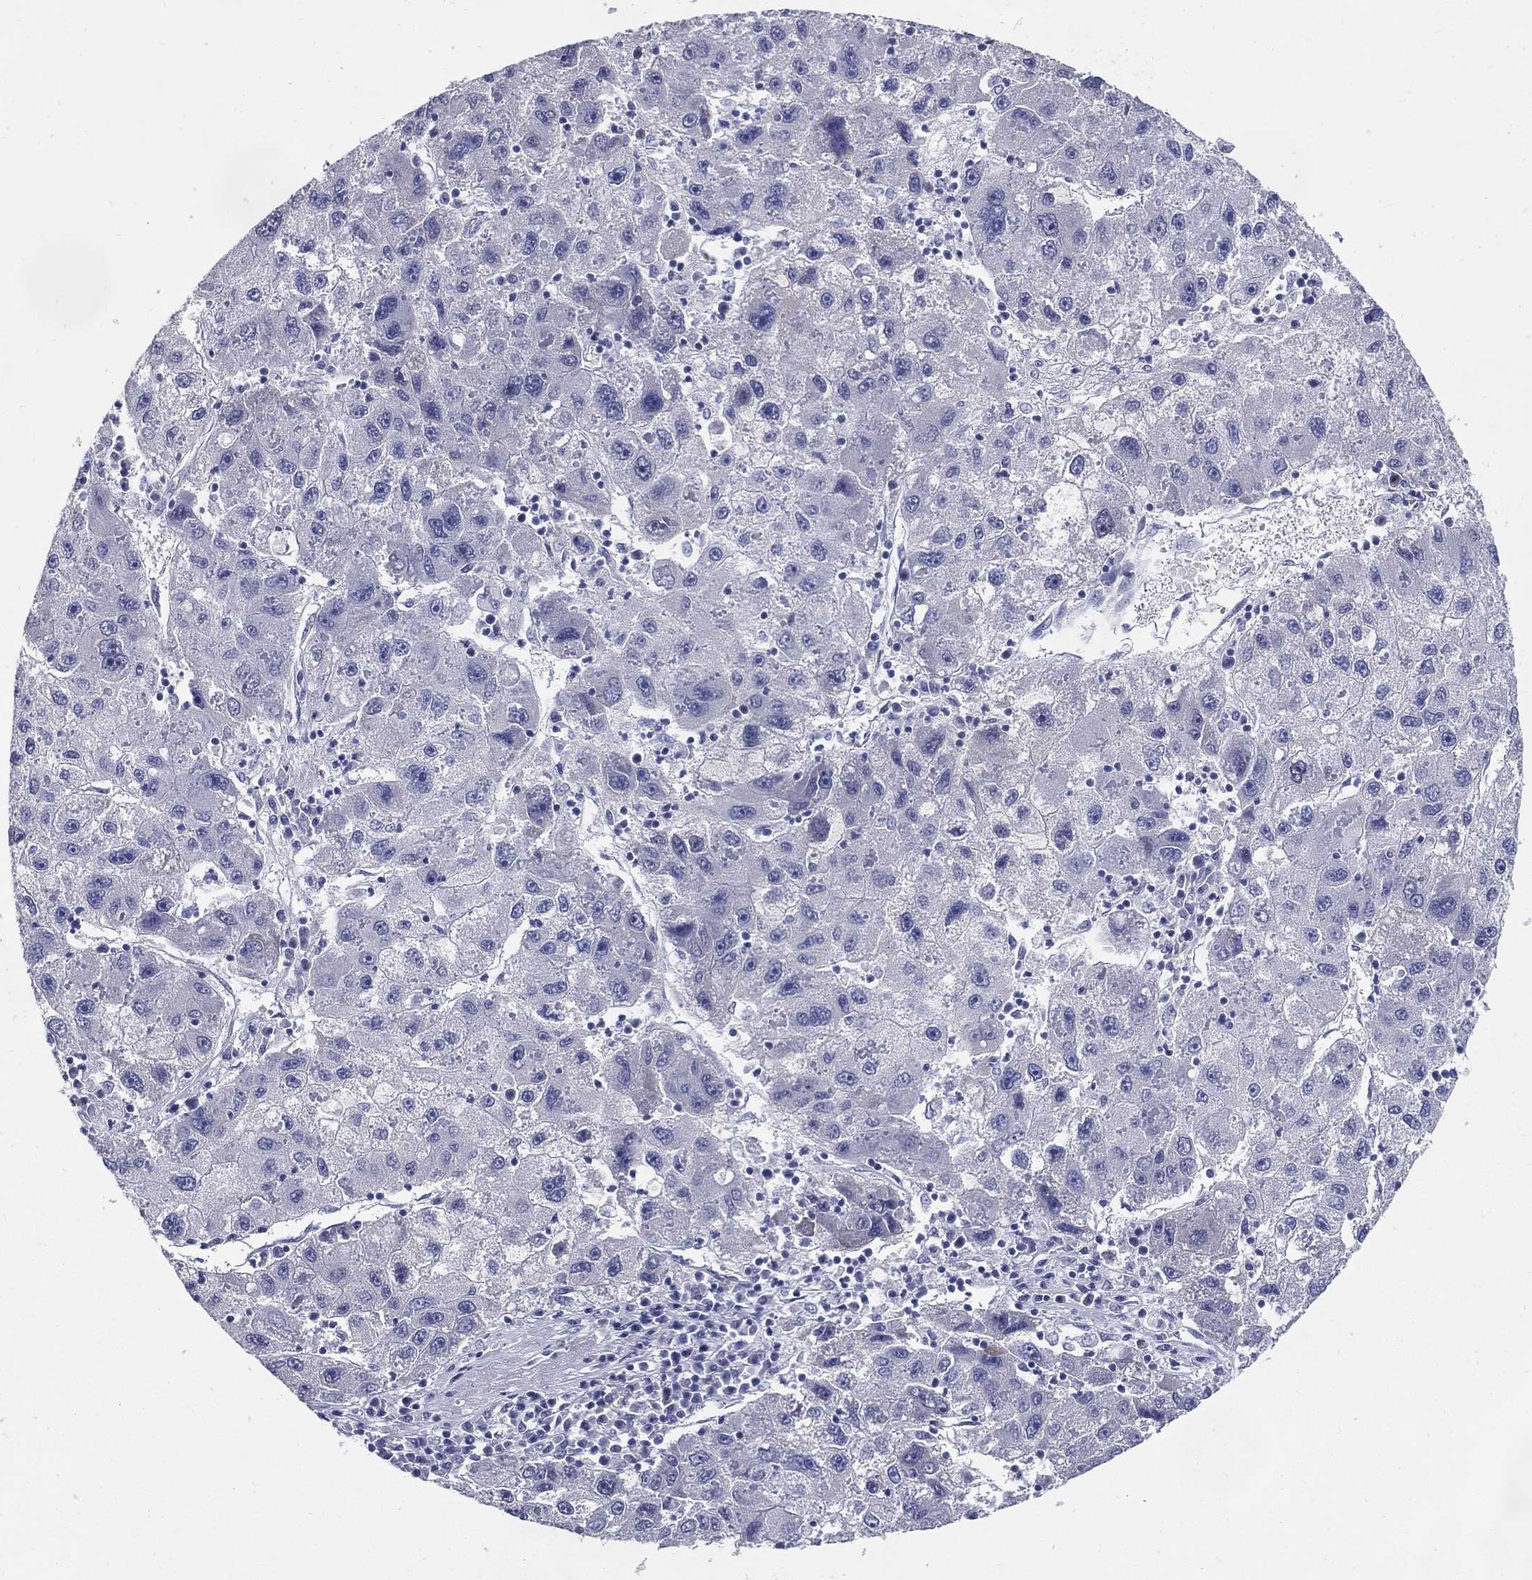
{"staining": {"intensity": "negative", "quantity": "none", "location": "none"}, "tissue": "liver cancer", "cell_type": "Tumor cells", "image_type": "cancer", "snomed": [{"axis": "morphology", "description": "Carcinoma, Hepatocellular, NOS"}, {"axis": "topography", "description": "Liver"}], "caption": "Immunohistochemistry of hepatocellular carcinoma (liver) shows no expression in tumor cells.", "gene": "KIF2C", "patient": {"sex": "male", "age": 75}}